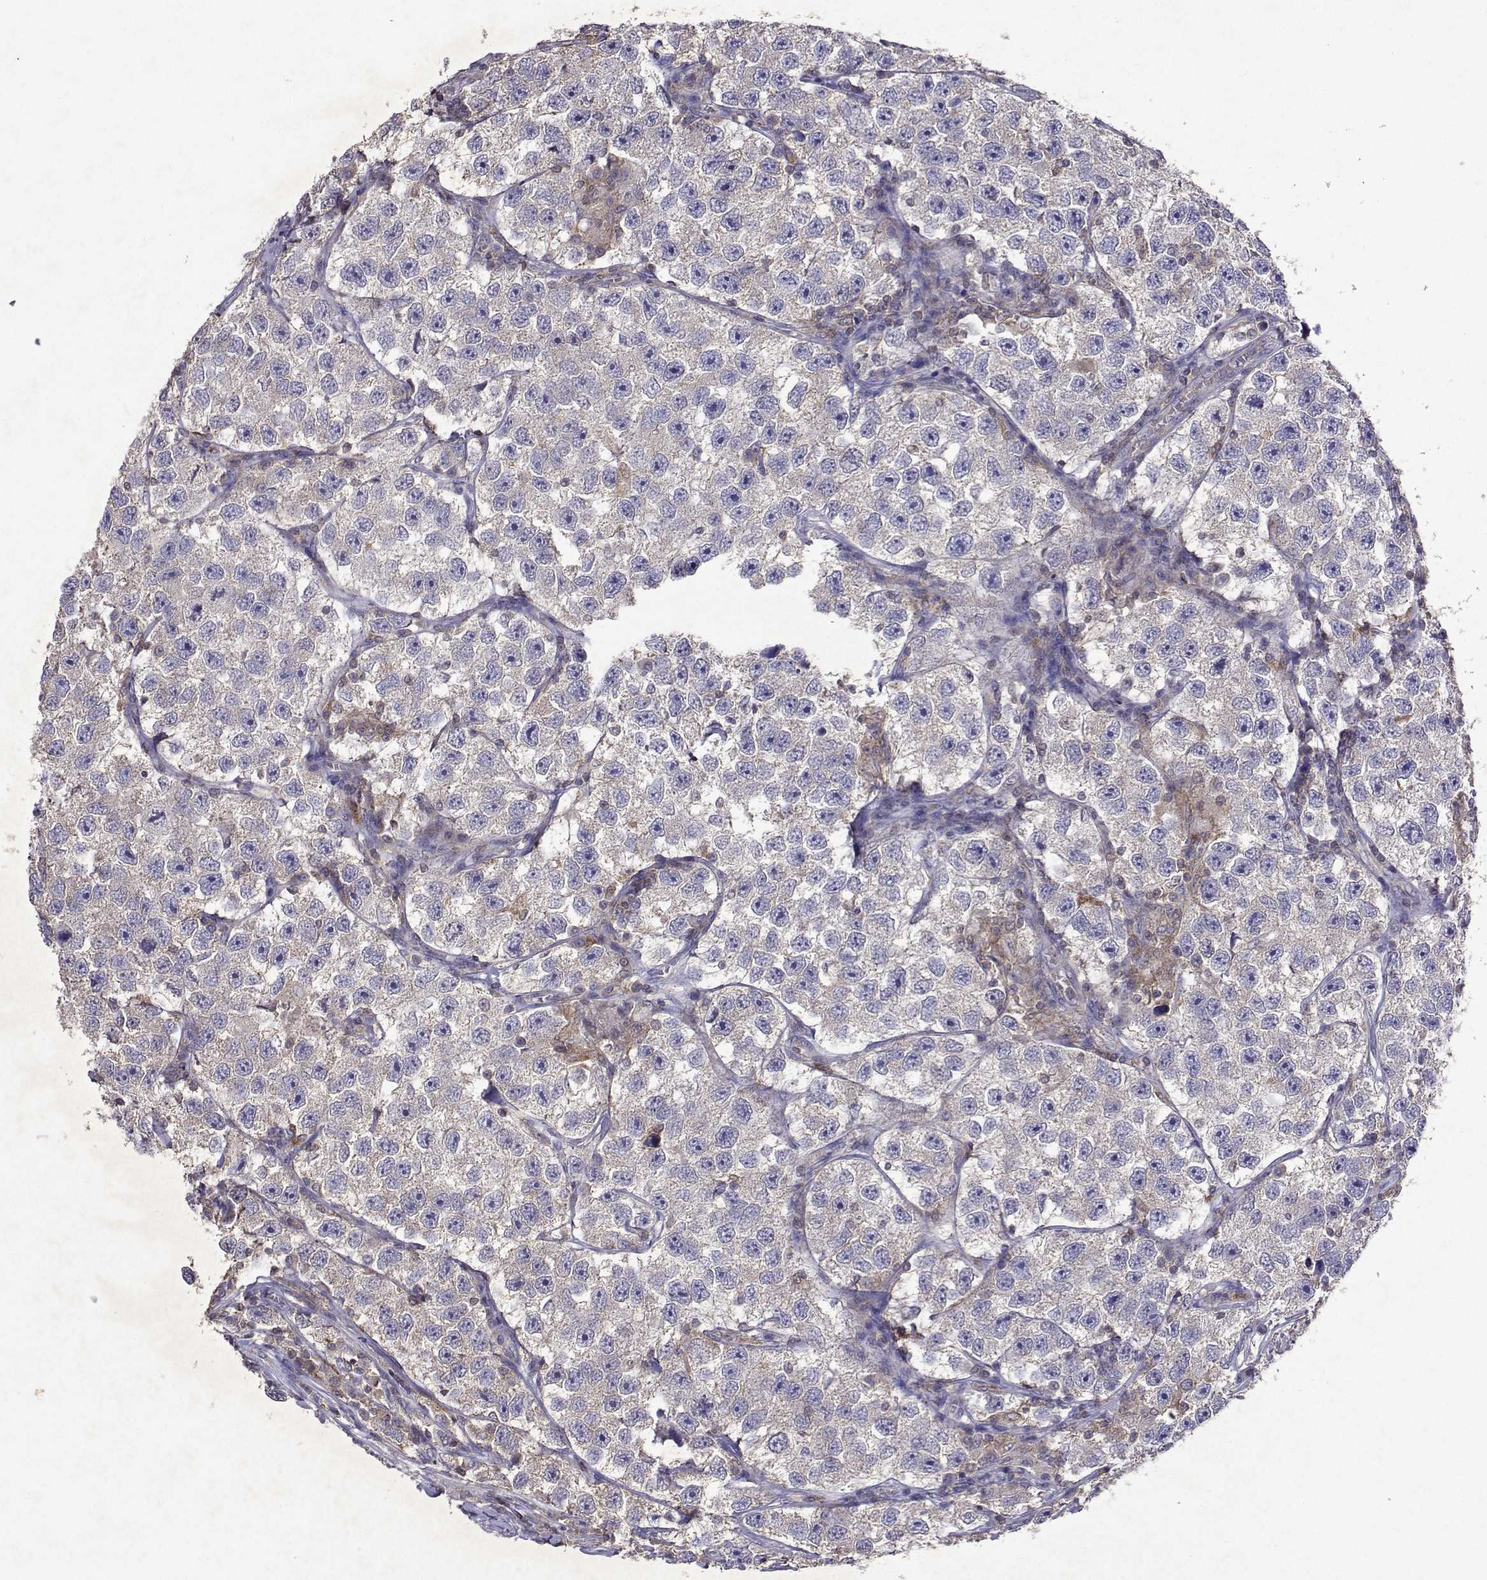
{"staining": {"intensity": "negative", "quantity": "none", "location": "none"}, "tissue": "testis cancer", "cell_type": "Tumor cells", "image_type": "cancer", "snomed": [{"axis": "morphology", "description": "Seminoma, NOS"}, {"axis": "topography", "description": "Testis"}], "caption": "Tumor cells show no significant protein expression in seminoma (testis).", "gene": "APAF1", "patient": {"sex": "male", "age": 26}}